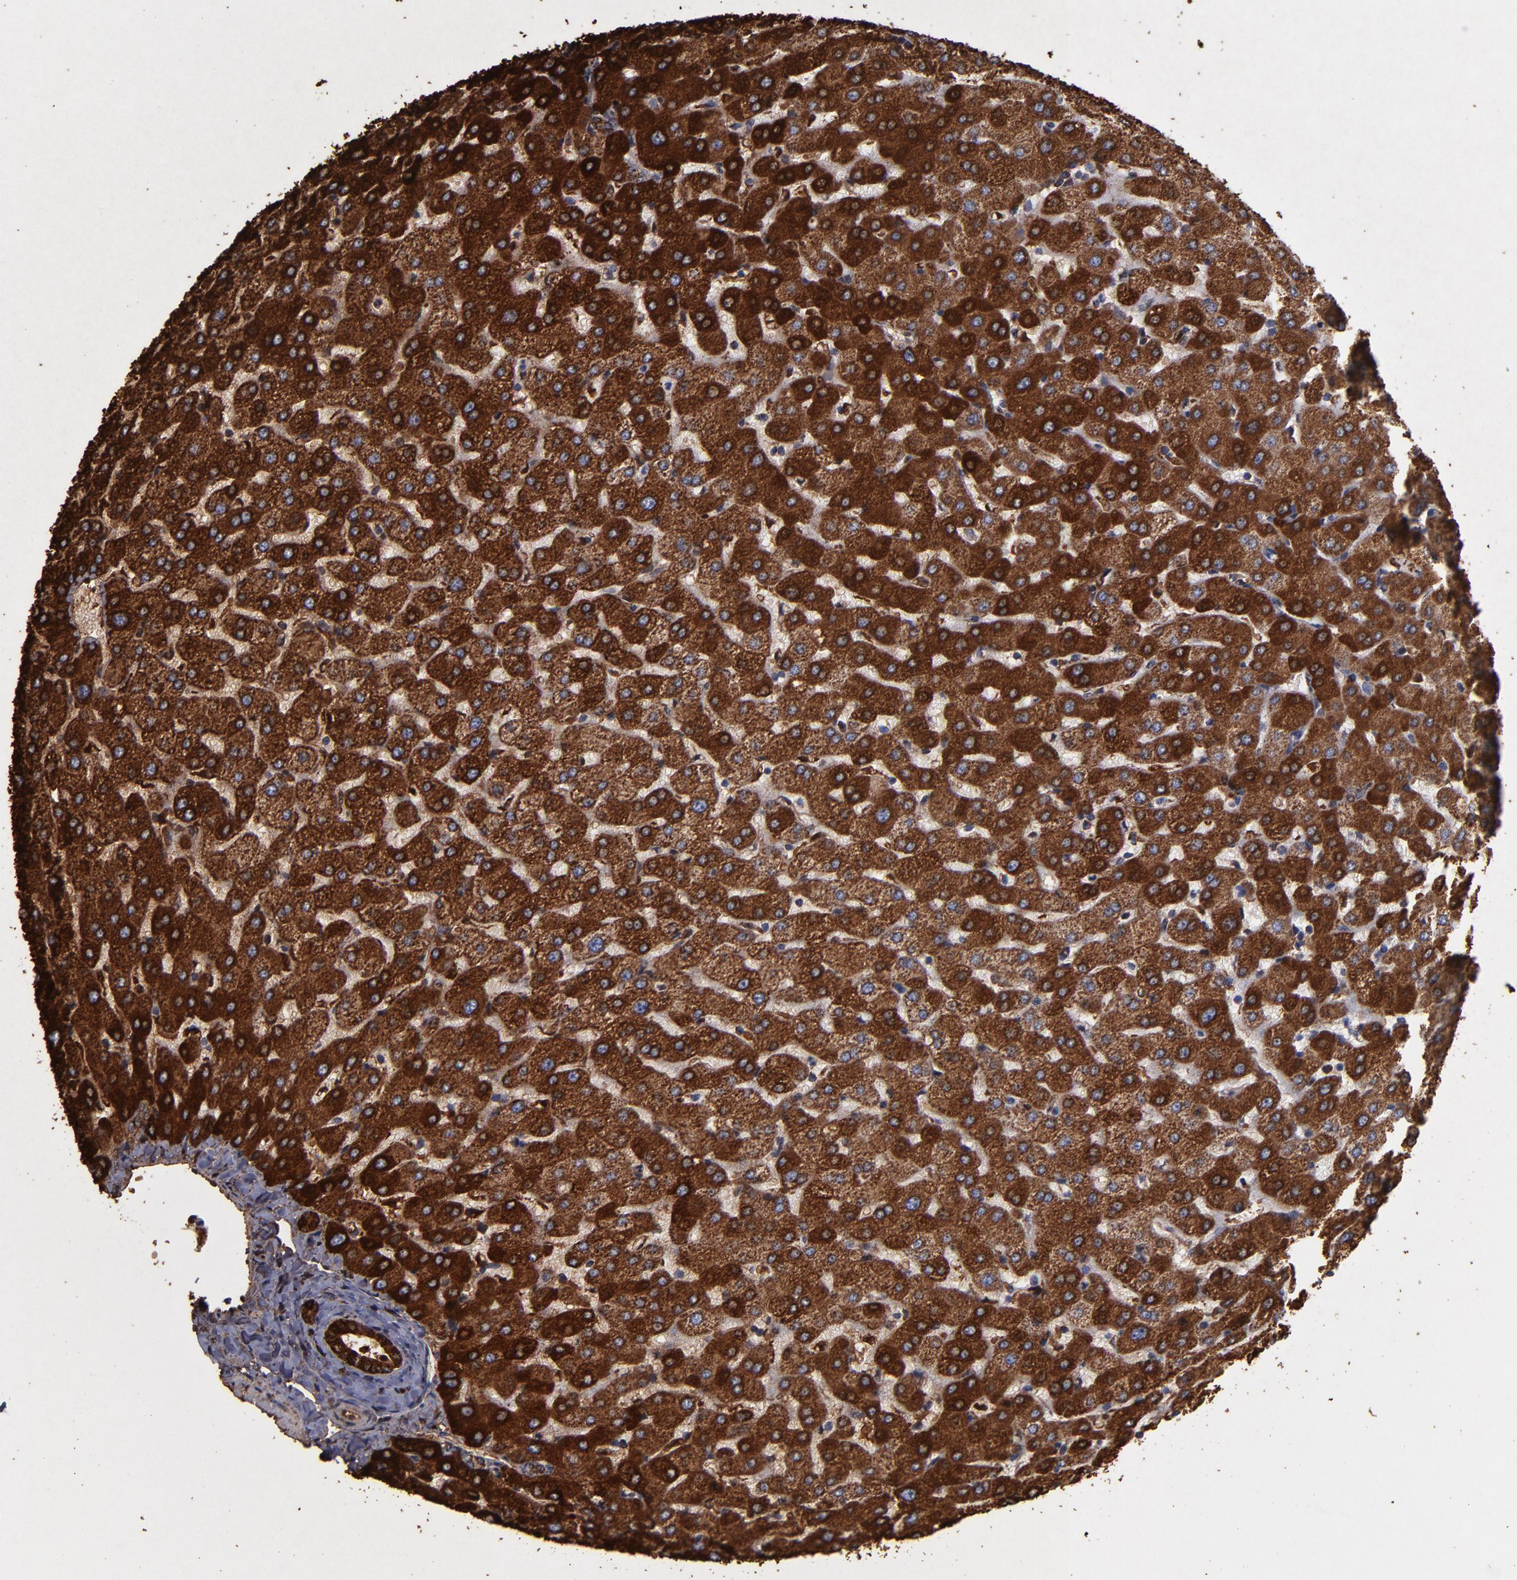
{"staining": {"intensity": "strong", "quantity": ">75%", "location": "cytoplasmic/membranous"}, "tissue": "liver", "cell_type": "Cholangiocytes", "image_type": "normal", "snomed": [{"axis": "morphology", "description": "Normal tissue, NOS"}, {"axis": "morphology", "description": "Fibrosis, NOS"}, {"axis": "topography", "description": "Liver"}], "caption": "High-magnification brightfield microscopy of unremarkable liver stained with DAB (3,3'-diaminobenzidine) (brown) and counterstained with hematoxylin (blue). cholangiocytes exhibit strong cytoplasmic/membranous positivity is identified in about>75% of cells.", "gene": "SOD2", "patient": {"sex": "female", "age": 29}}